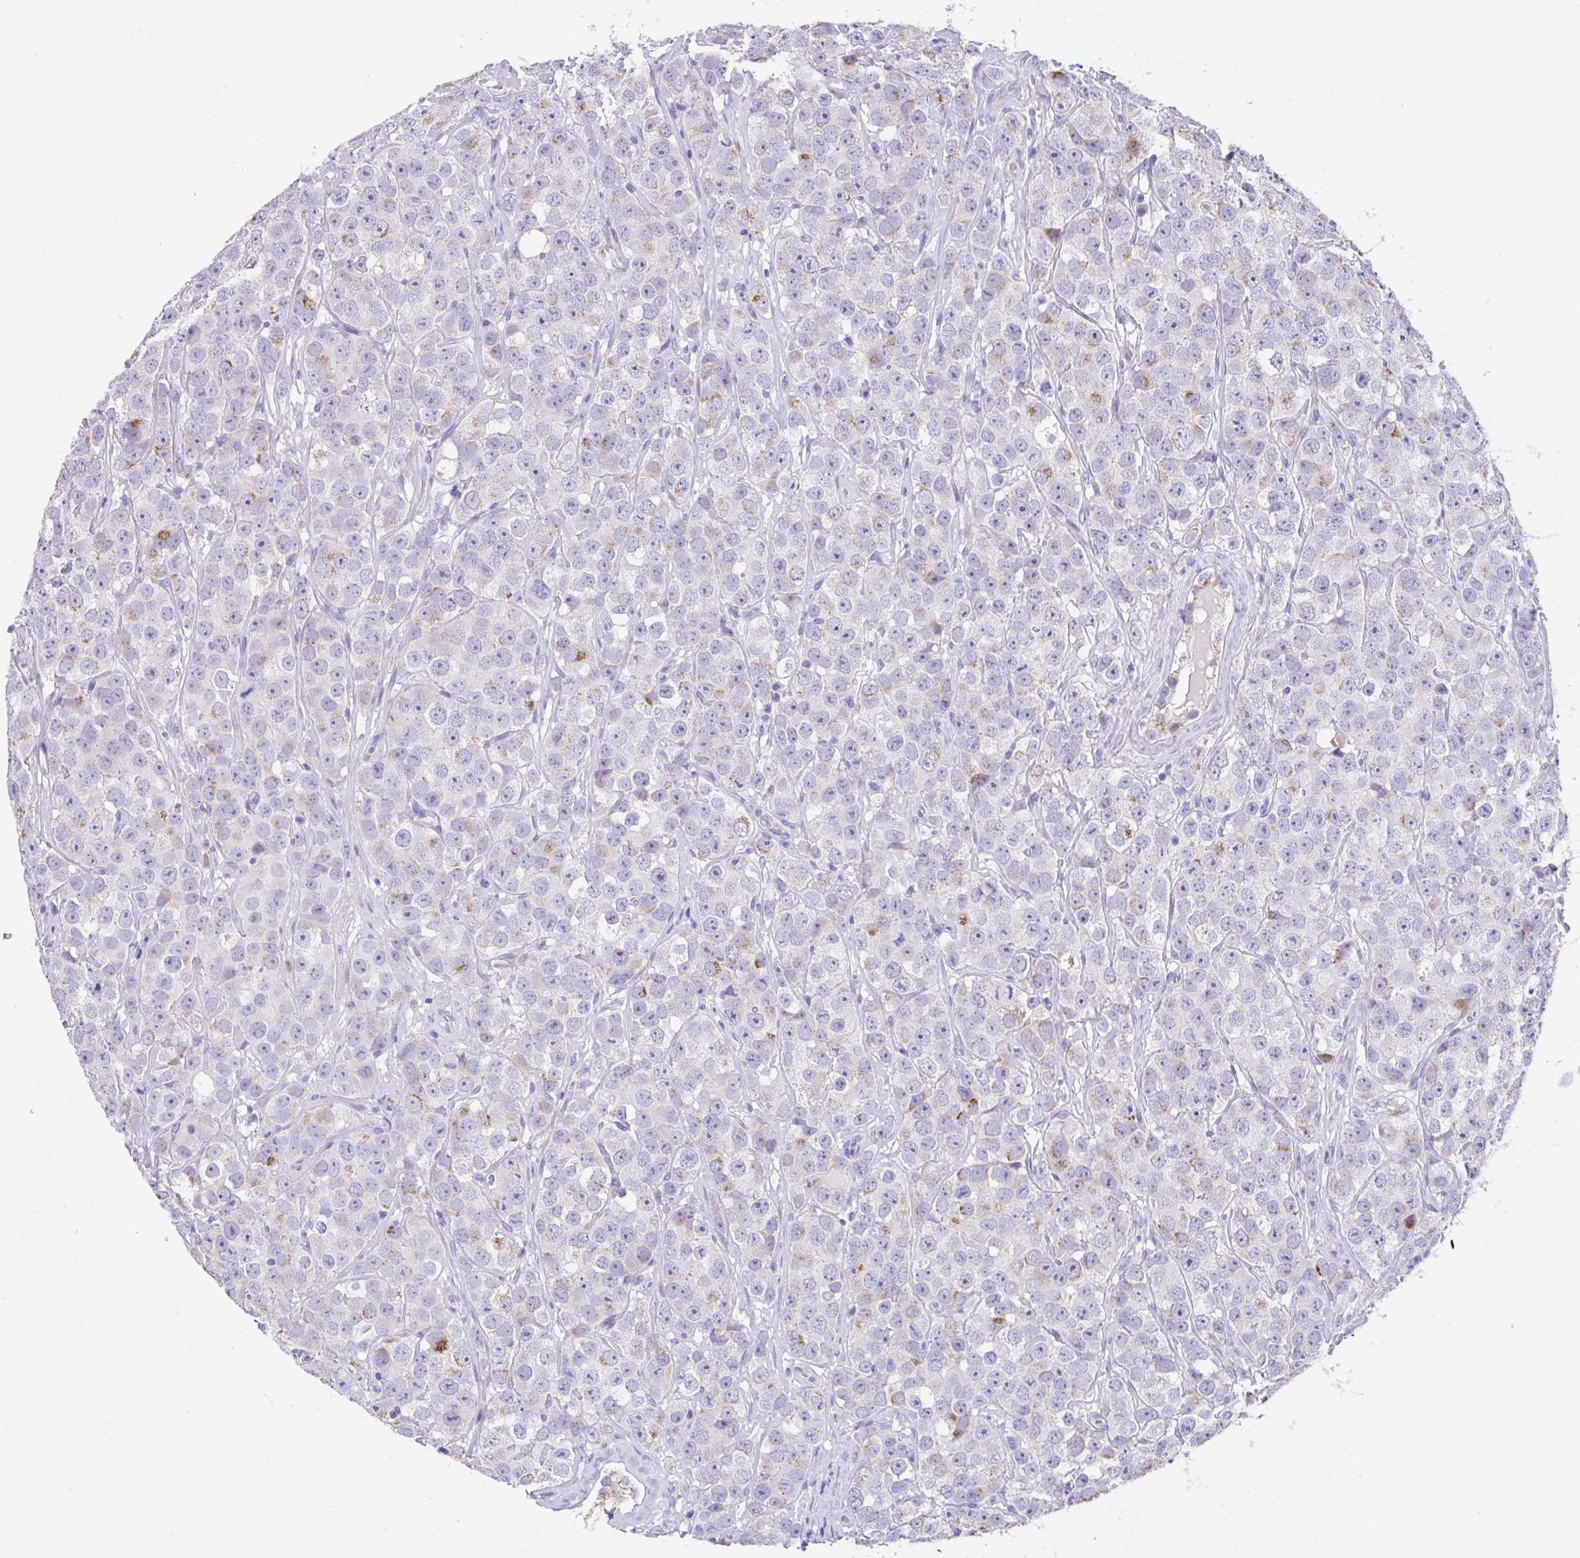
{"staining": {"intensity": "moderate", "quantity": "25%-75%", "location": "cytoplasmic/membranous"}, "tissue": "testis cancer", "cell_type": "Tumor cells", "image_type": "cancer", "snomed": [{"axis": "morphology", "description": "Seminoma, NOS"}, {"axis": "topography", "description": "Testis"}], "caption": "An IHC histopathology image of tumor tissue is shown. Protein staining in brown highlights moderate cytoplasmic/membranous positivity in seminoma (testis) within tumor cells.", "gene": "SLC16A6", "patient": {"sex": "male", "age": 28}}